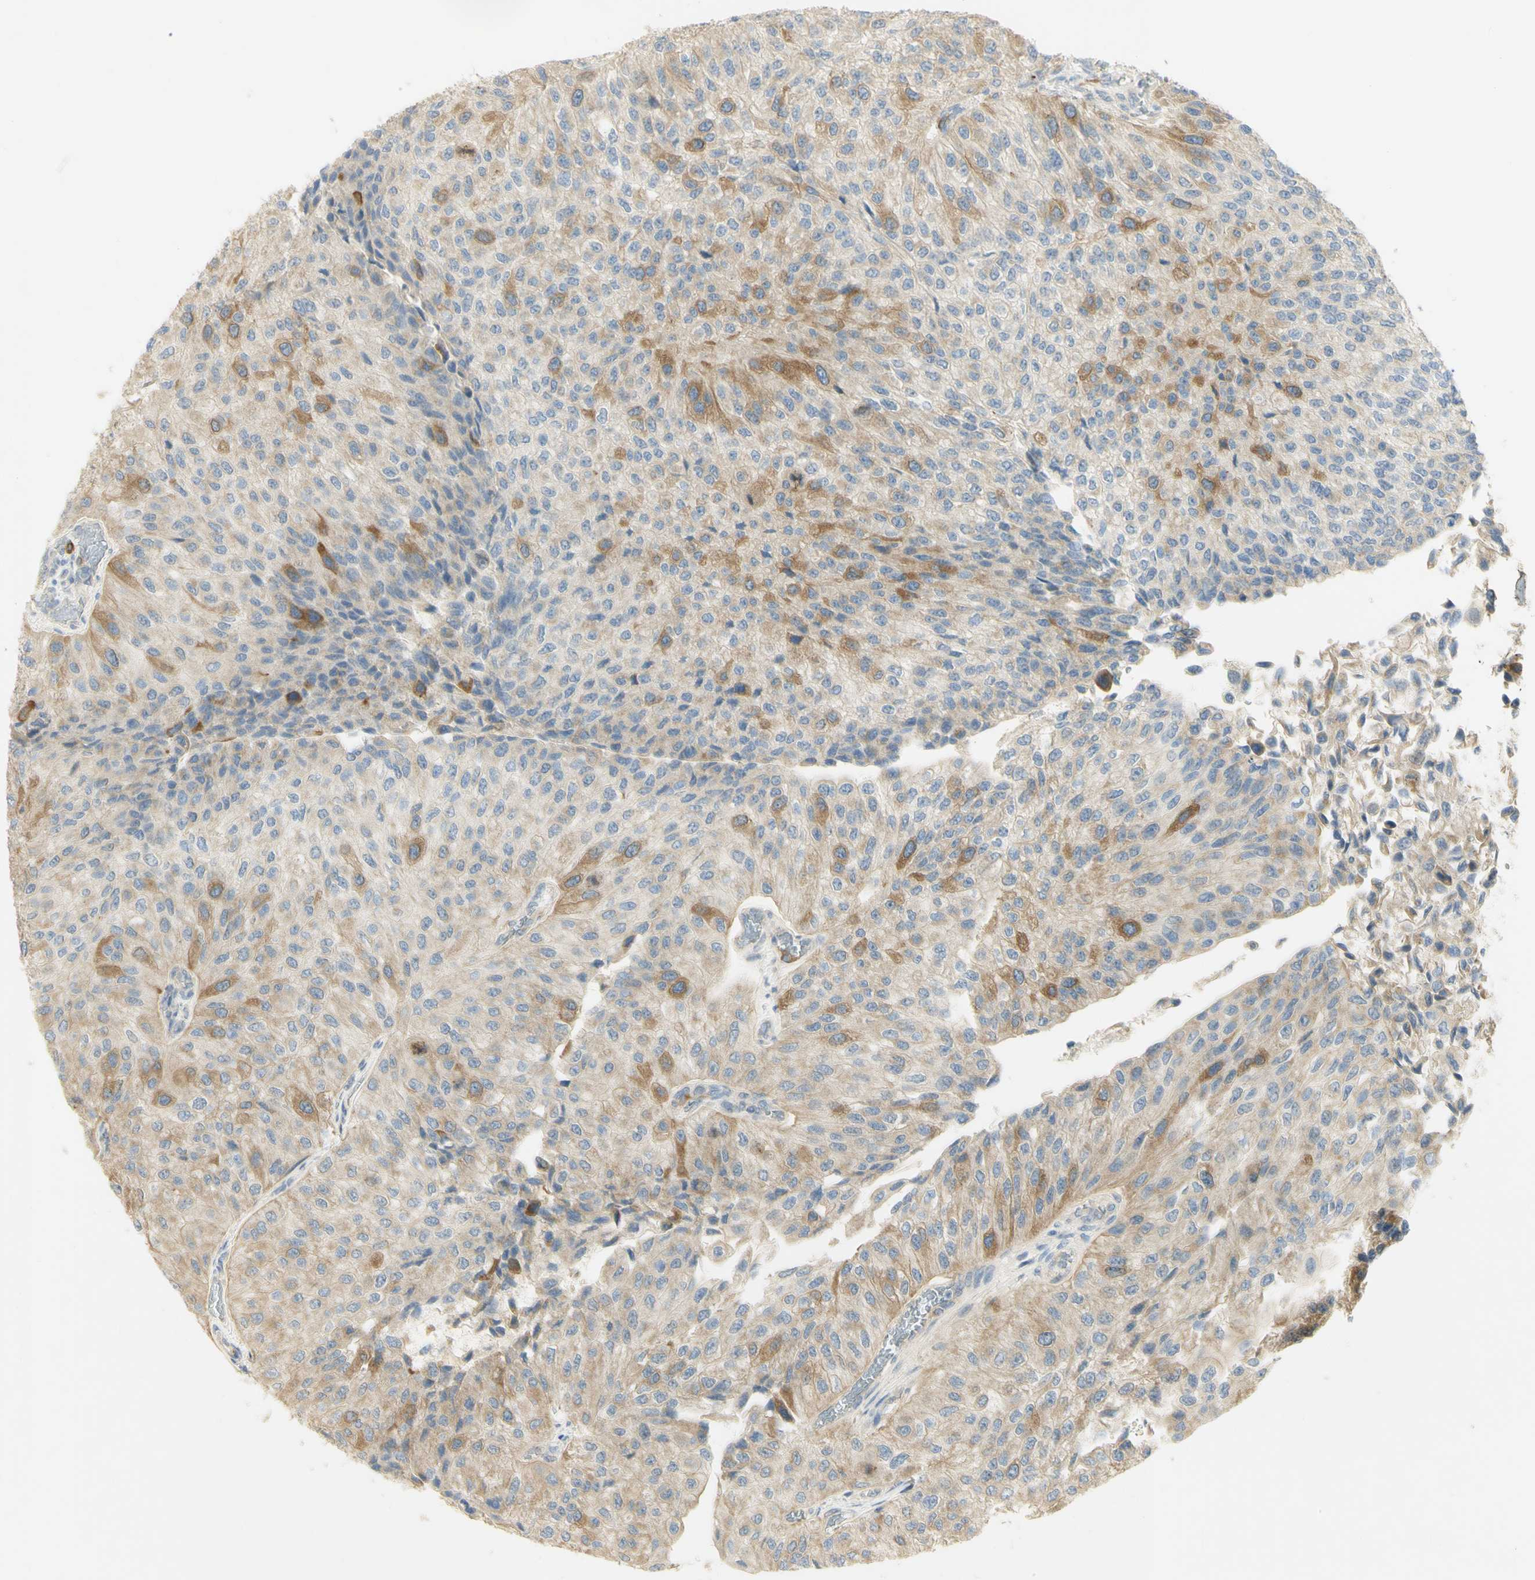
{"staining": {"intensity": "moderate", "quantity": ">75%", "location": "cytoplasmic/membranous"}, "tissue": "urothelial cancer", "cell_type": "Tumor cells", "image_type": "cancer", "snomed": [{"axis": "morphology", "description": "Urothelial carcinoma, High grade"}, {"axis": "topography", "description": "Kidney"}, {"axis": "topography", "description": "Urinary bladder"}], "caption": "A histopathology image of human urothelial cancer stained for a protein demonstrates moderate cytoplasmic/membranous brown staining in tumor cells.", "gene": "KIF11", "patient": {"sex": "male", "age": 77}}